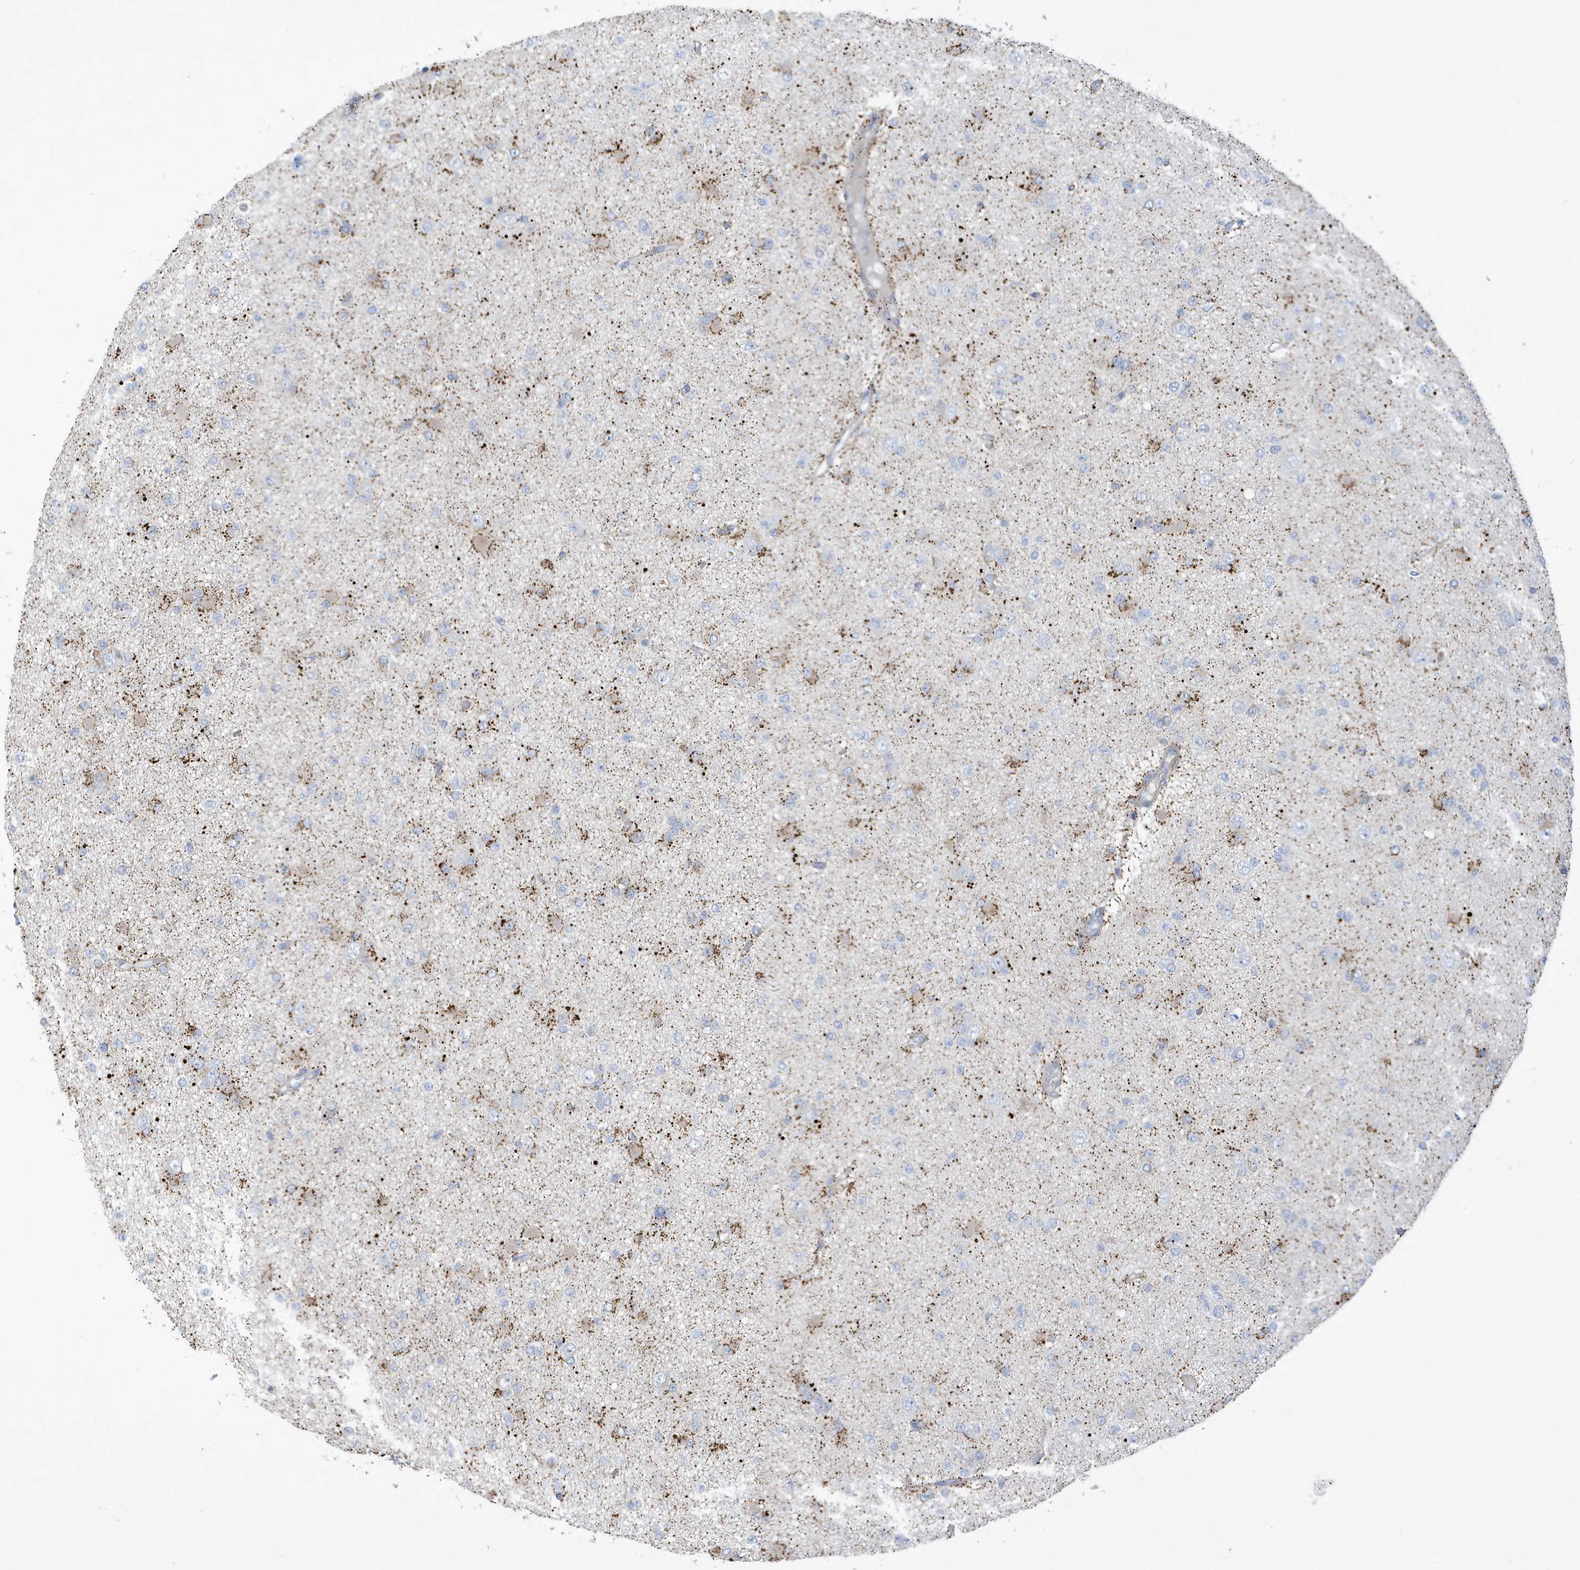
{"staining": {"intensity": "negative", "quantity": "none", "location": "none"}, "tissue": "glioma", "cell_type": "Tumor cells", "image_type": "cancer", "snomed": [{"axis": "morphology", "description": "Glioma, malignant, Low grade"}, {"axis": "topography", "description": "Brain"}], "caption": "This image is of malignant glioma (low-grade) stained with immunohistochemistry (IHC) to label a protein in brown with the nuclei are counter-stained blue. There is no expression in tumor cells. Brightfield microscopy of immunohistochemistry stained with DAB (brown) and hematoxylin (blue), captured at high magnification.", "gene": "ATP13A5", "patient": {"sex": "female", "age": 22}}